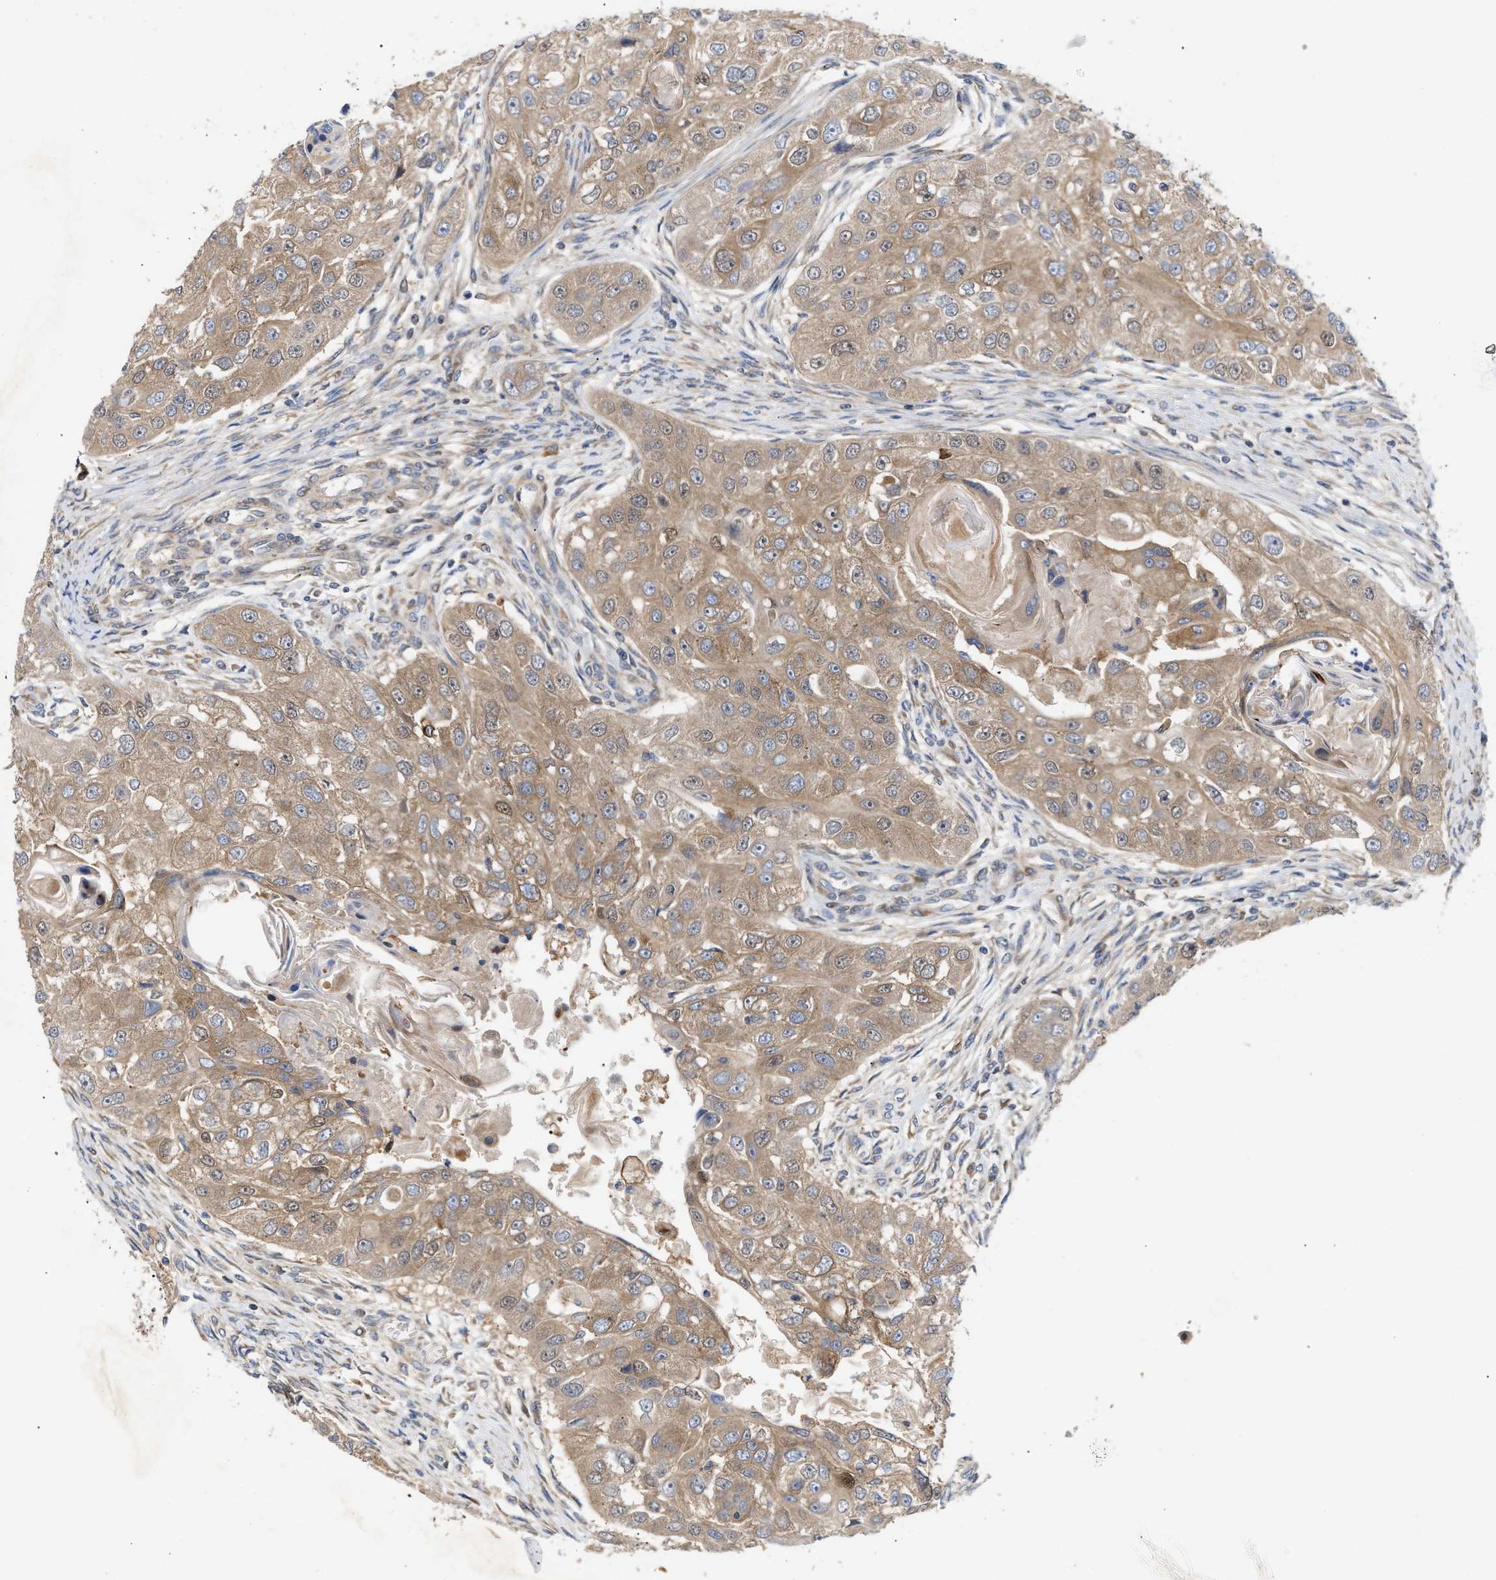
{"staining": {"intensity": "moderate", "quantity": ">75%", "location": "cytoplasmic/membranous"}, "tissue": "head and neck cancer", "cell_type": "Tumor cells", "image_type": "cancer", "snomed": [{"axis": "morphology", "description": "Normal tissue, NOS"}, {"axis": "morphology", "description": "Squamous cell carcinoma, NOS"}, {"axis": "topography", "description": "Skeletal muscle"}, {"axis": "topography", "description": "Head-Neck"}], "caption": "Moderate cytoplasmic/membranous positivity for a protein is identified in approximately >75% of tumor cells of head and neck cancer (squamous cell carcinoma) using IHC.", "gene": "BBLN", "patient": {"sex": "male", "age": 51}}